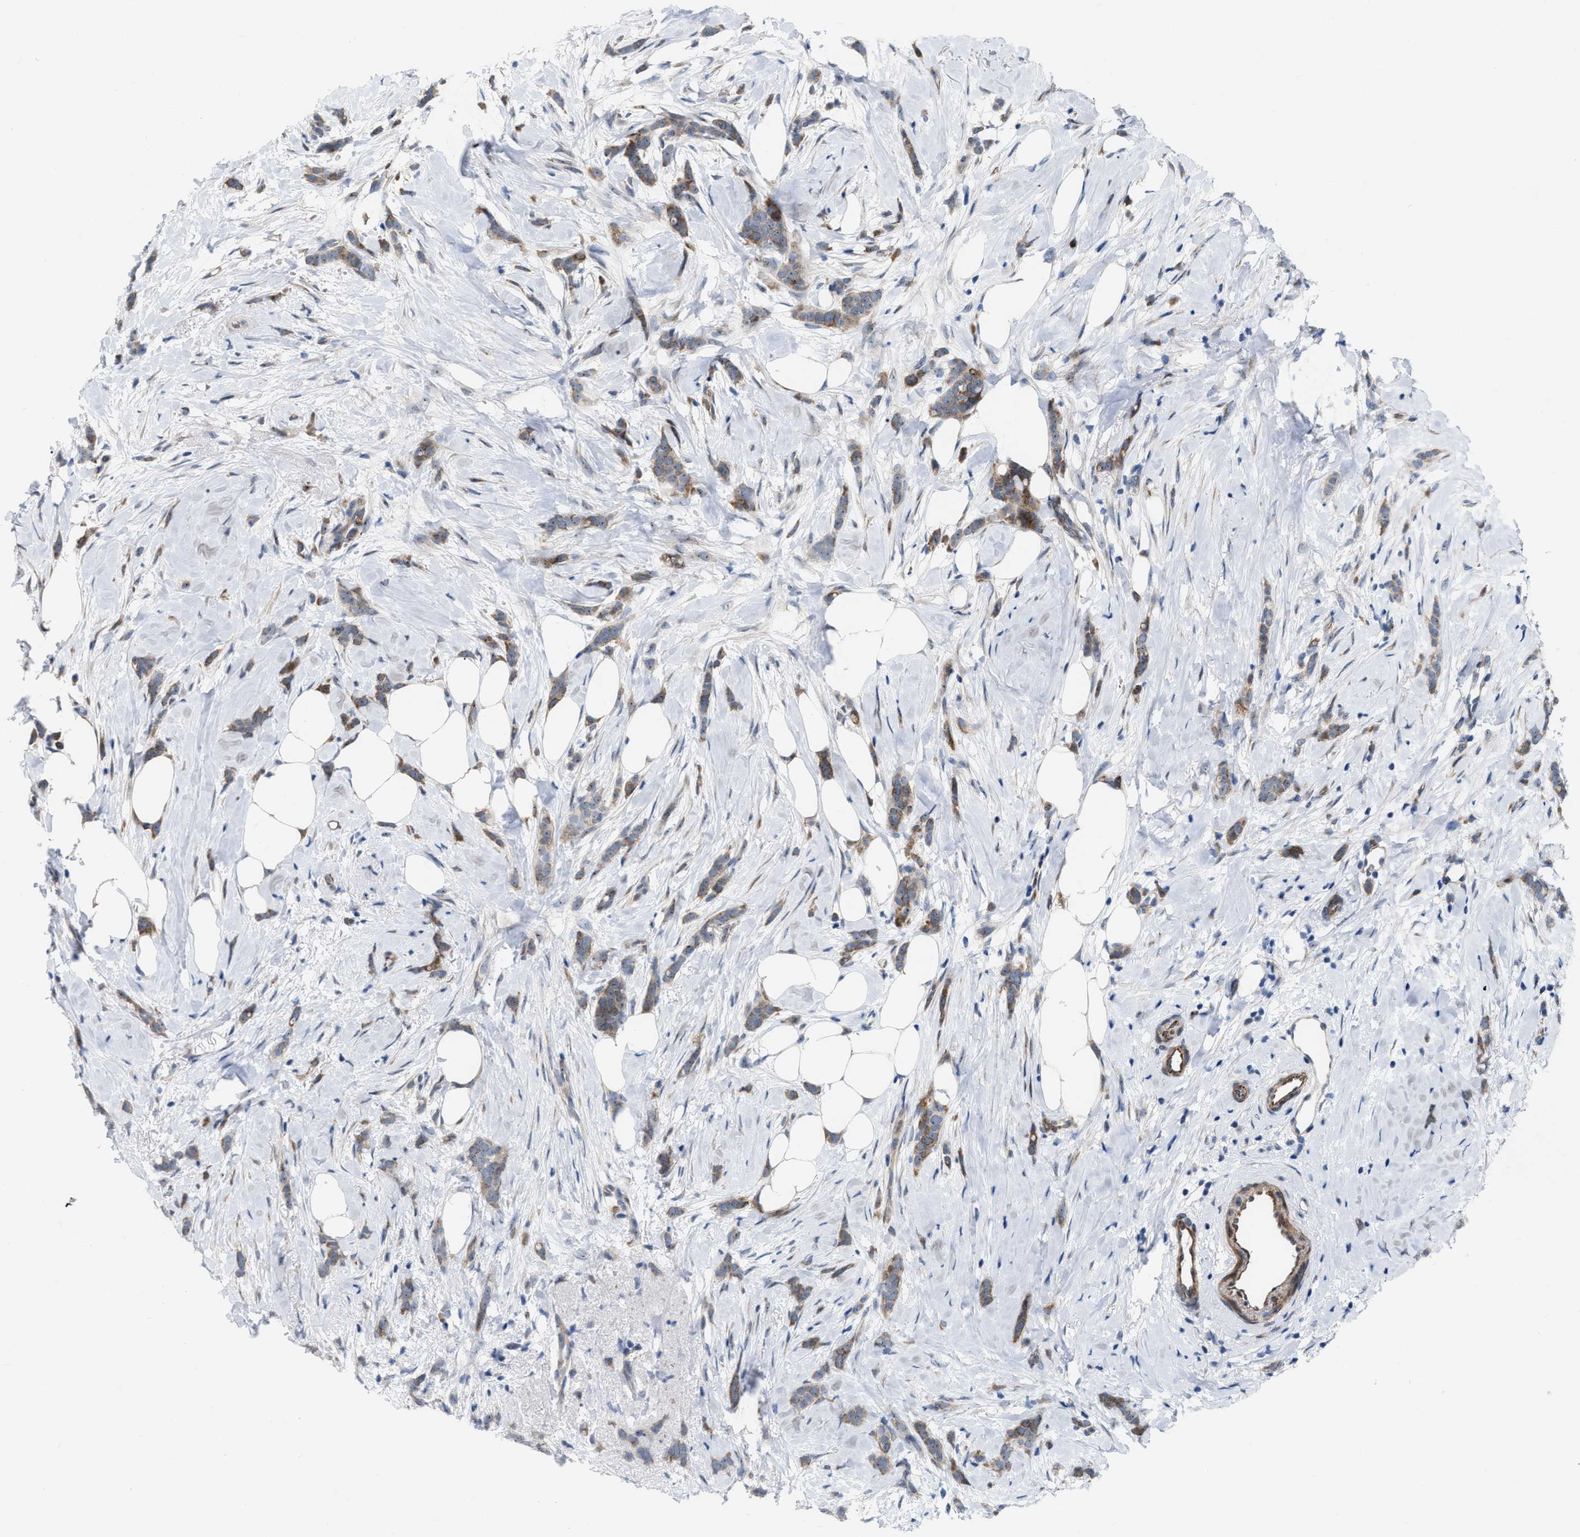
{"staining": {"intensity": "moderate", "quantity": ">75%", "location": "cytoplasmic/membranous"}, "tissue": "breast cancer", "cell_type": "Tumor cells", "image_type": "cancer", "snomed": [{"axis": "morphology", "description": "Lobular carcinoma, in situ"}, {"axis": "morphology", "description": "Lobular carcinoma"}, {"axis": "topography", "description": "Breast"}], "caption": "Immunohistochemistry (IHC) micrograph of human breast cancer (lobular carcinoma) stained for a protein (brown), which demonstrates medium levels of moderate cytoplasmic/membranous expression in approximately >75% of tumor cells.", "gene": "POLR1F", "patient": {"sex": "female", "age": 41}}